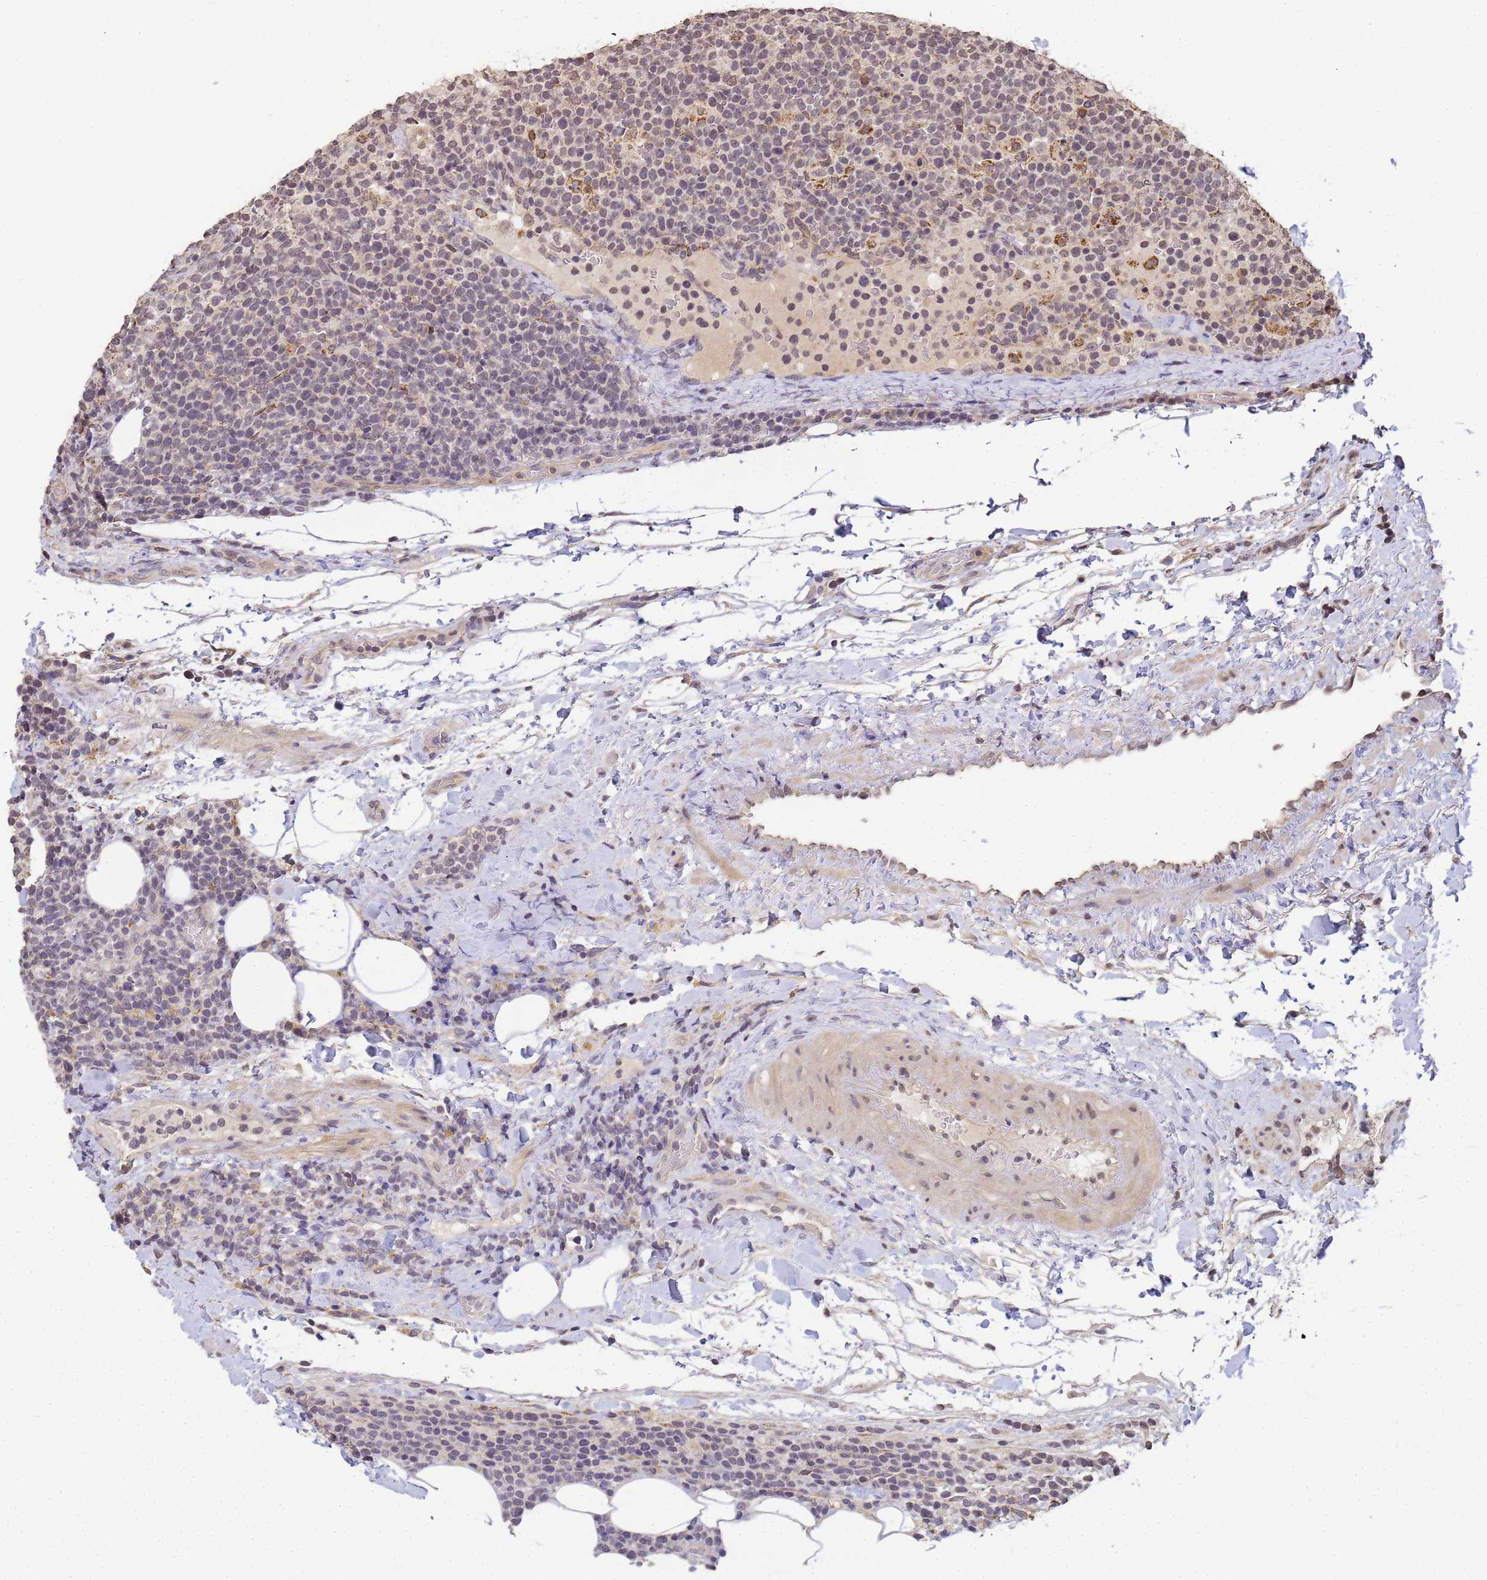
{"staining": {"intensity": "negative", "quantity": "none", "location": "none"}, "tissue": "lymphoma", "cell_type": "Tumor cells", "image_type": "cancer", "snomed": [{"axis": "morphology", "description": "Malignant lymphoma, non-Hodgkin's type, High grade"}, {"axis": "topography", "description": "Lymph node"}], "caption": "Malignant lymphoma, non-Hodgkin's type (high-grade) was stained to show a protein in brown. There is no significant staining in tumor cells.", "gene": "MYL7", "patient": {"sex": "male", "age": 61}}